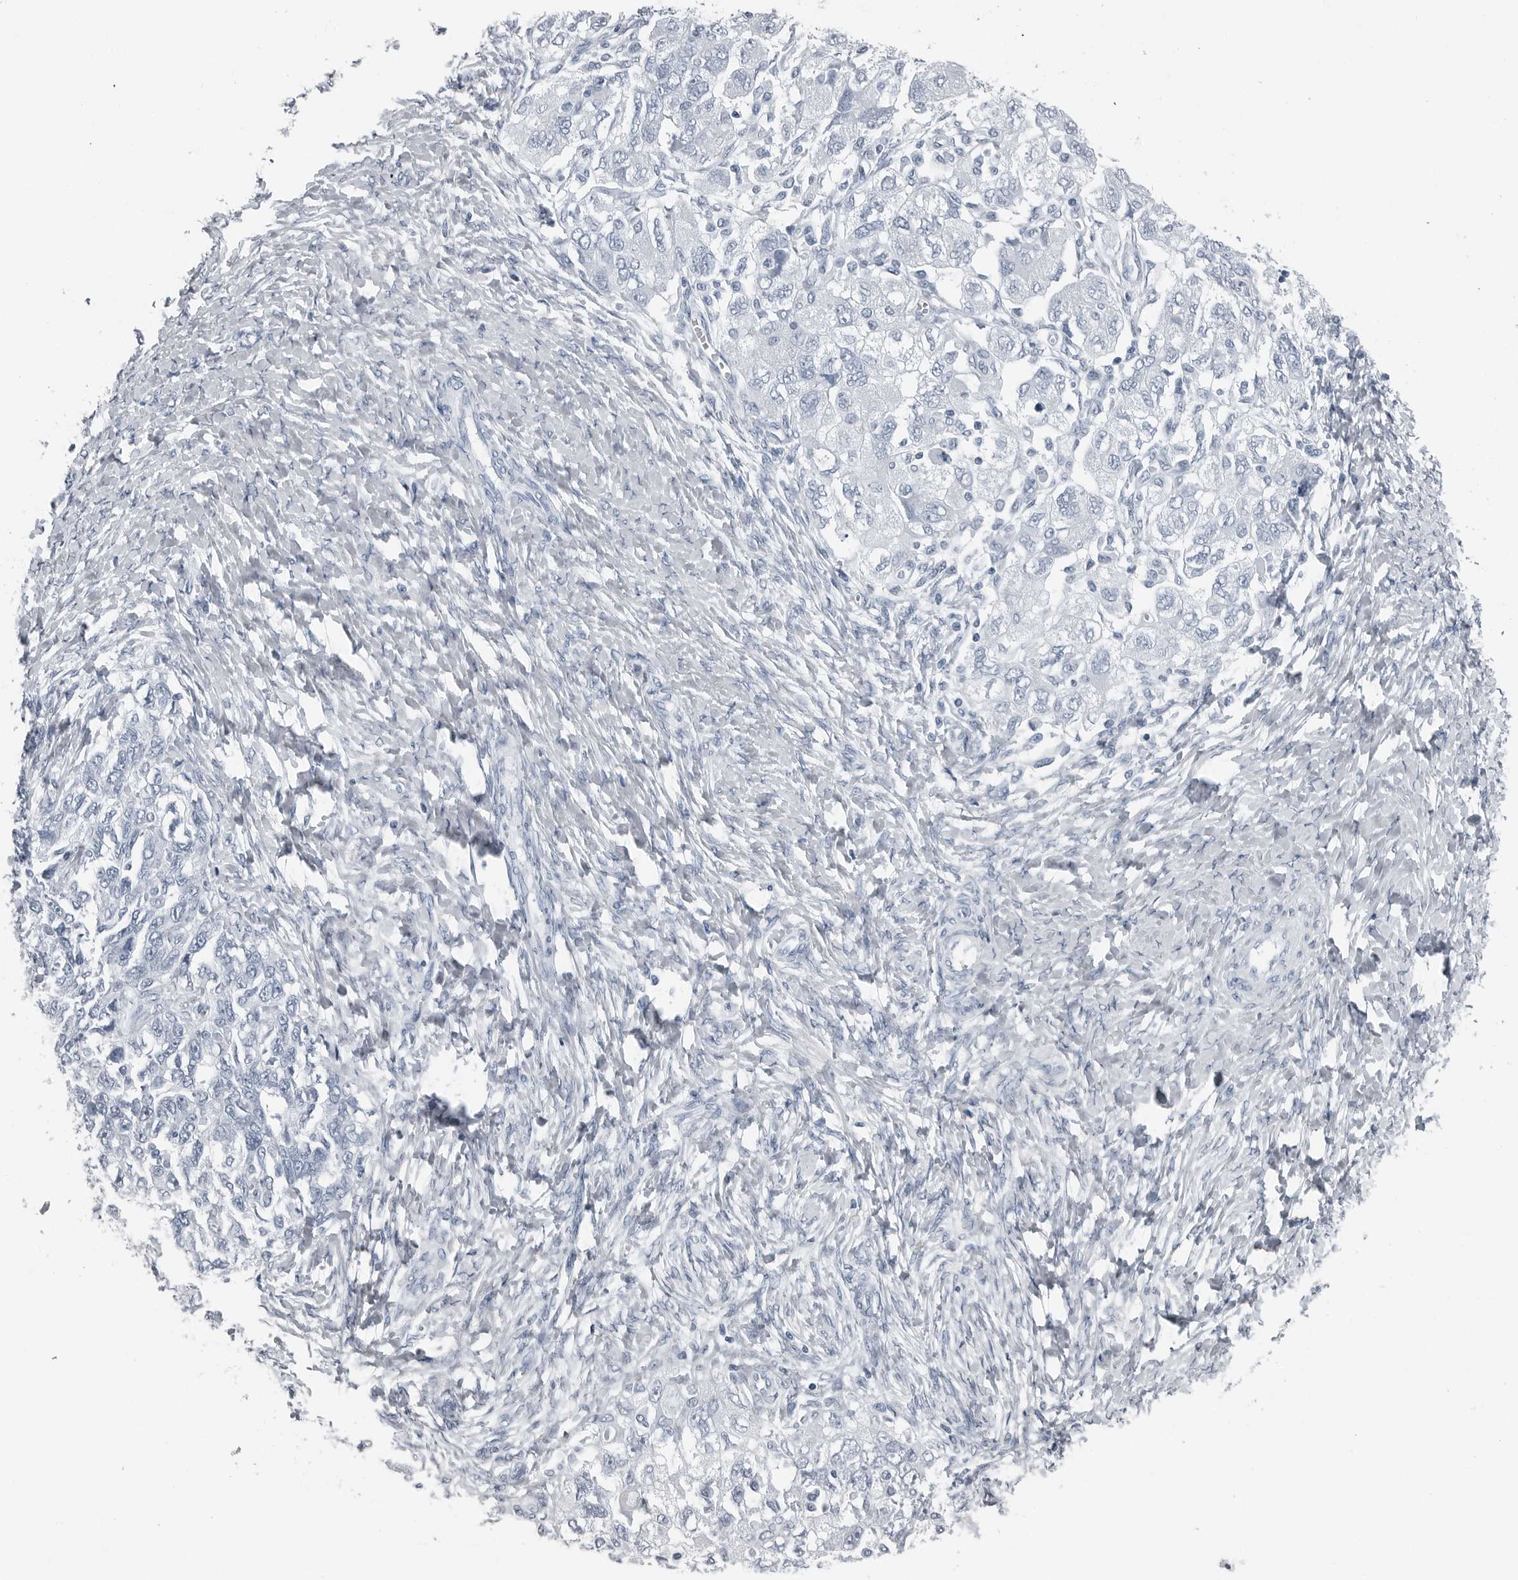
{"staining": {"intensity": "negative", "quantity": "none", "location": "none"}, "tissue": "ovarian cancer", "cell_type": "Tumor cells", "image_type": "cancer", "snomed": [{"axis": "morphology", "description": "Carcinoma, NOS"}, {"axis": "morphology", "description": "Cystadenocarcinoma, serous, NOS"}, {"axis": "topography", "description": "Ovary"}], "caption": "Immunohistochemical staining of human serous cystadenocarcinoma (ovarian) displays no significant staining in tumor cells. The staining was performed using DAB (3,3'-diaminobenzidine) to visualize the protein expression in brown, while the nuclei were stained in blue with hematoxylin (Magnification: 20x).", "gene": "SPINK1", "patient": {"sex": "female", "age": 69}}